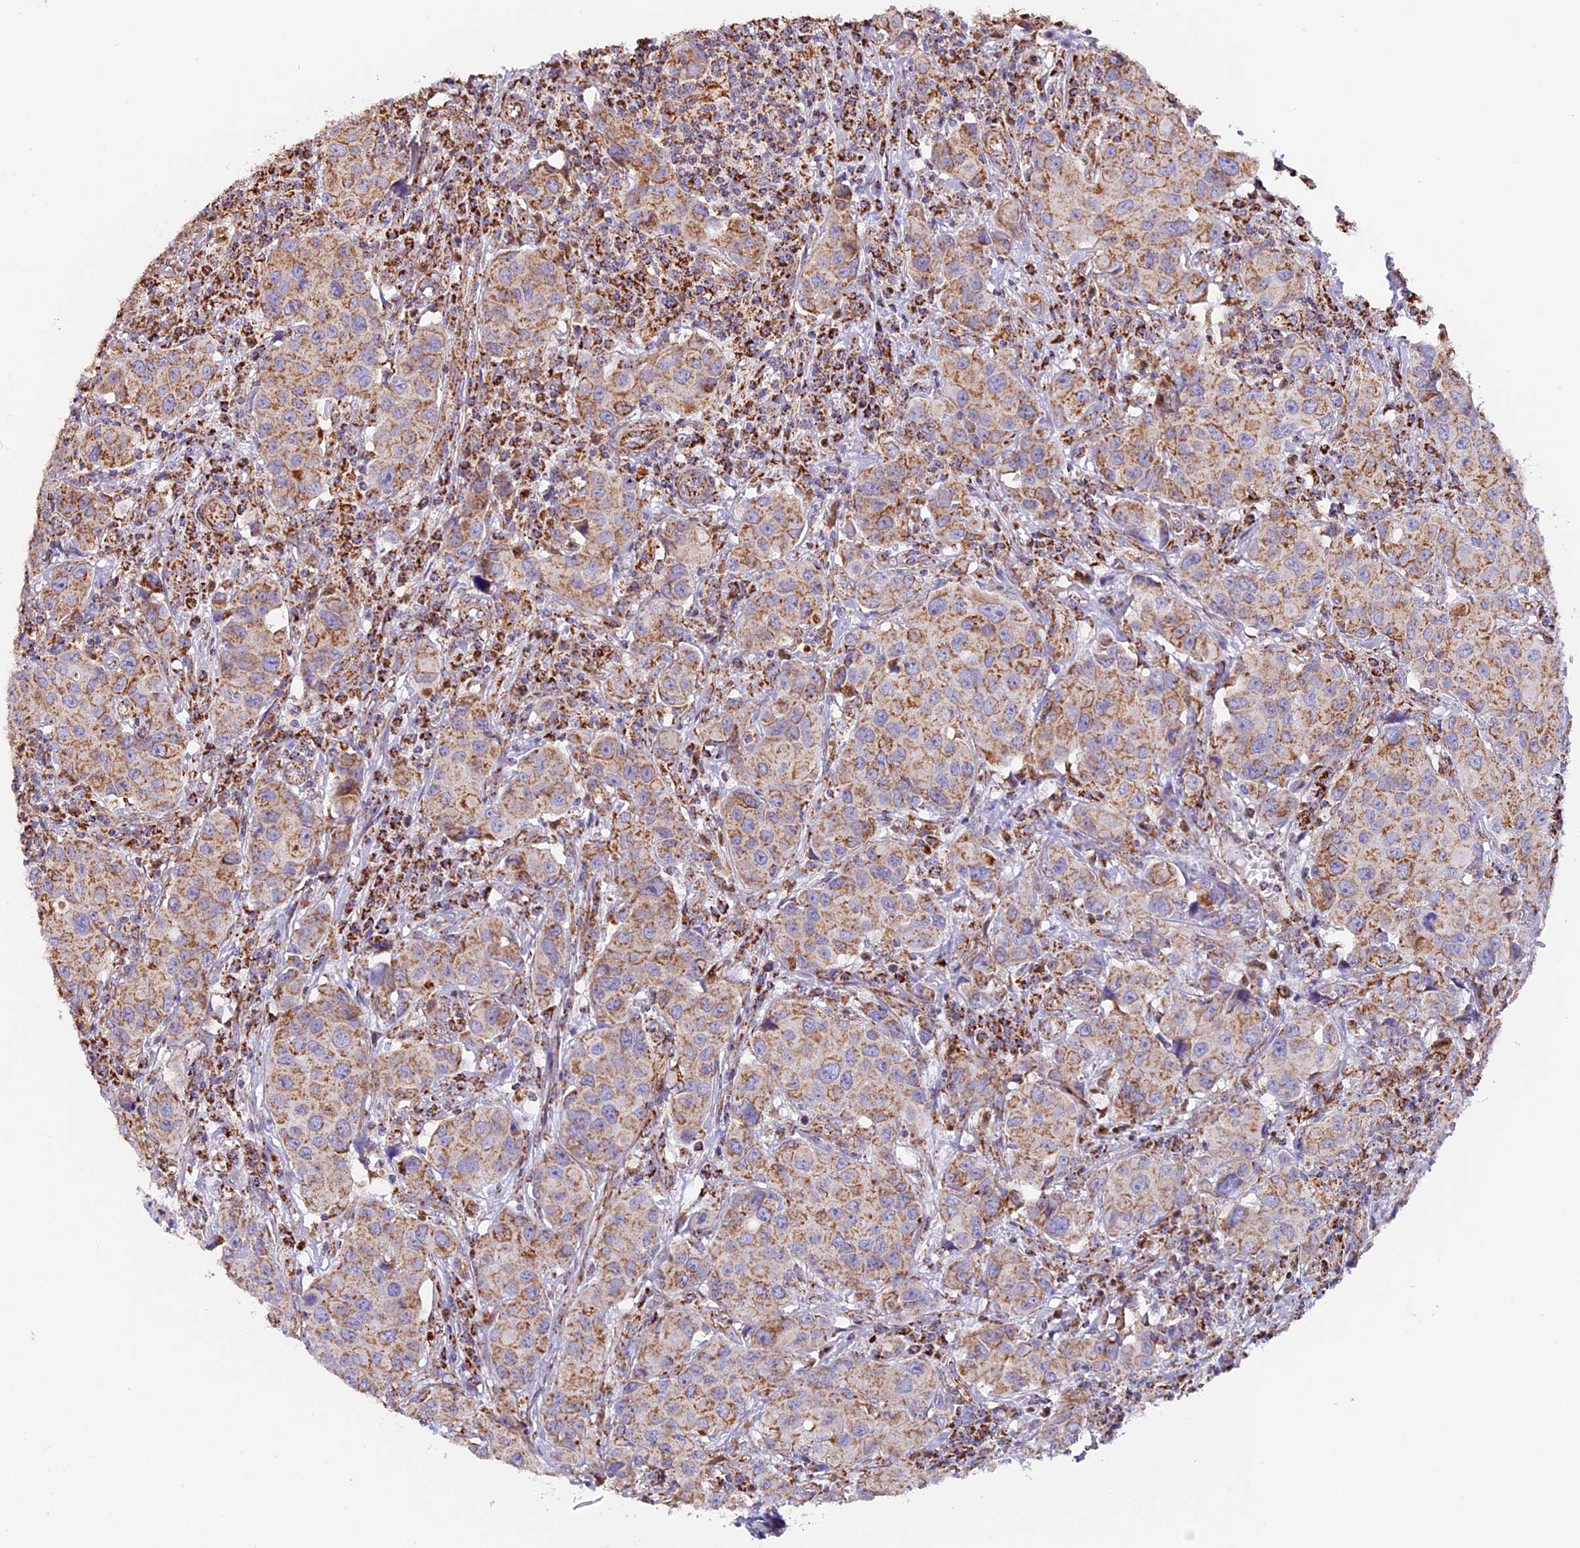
{"staining": {"intensity": "moderate", "quantity": ">75%", "location": "cytoplasmic/membranous"}, "tissue": "urothelial cancer", "cell_type": "Tumor cells", "image_type": "cancer", "snomed": [{"axis": "morphology", "description": "Urothelial carcinoma, High grade"}, {"axis": "topography", "description": "Urinary bladder"}], "caption": "Immunohistochemical staining of human high-grade urothelial carcinoma shows moderate cytoplasmic/membranous protein positivity in about >75% of tumor cells.", "gene": "NDUFA8", "patient": {"sex": "female", "age": 75}}